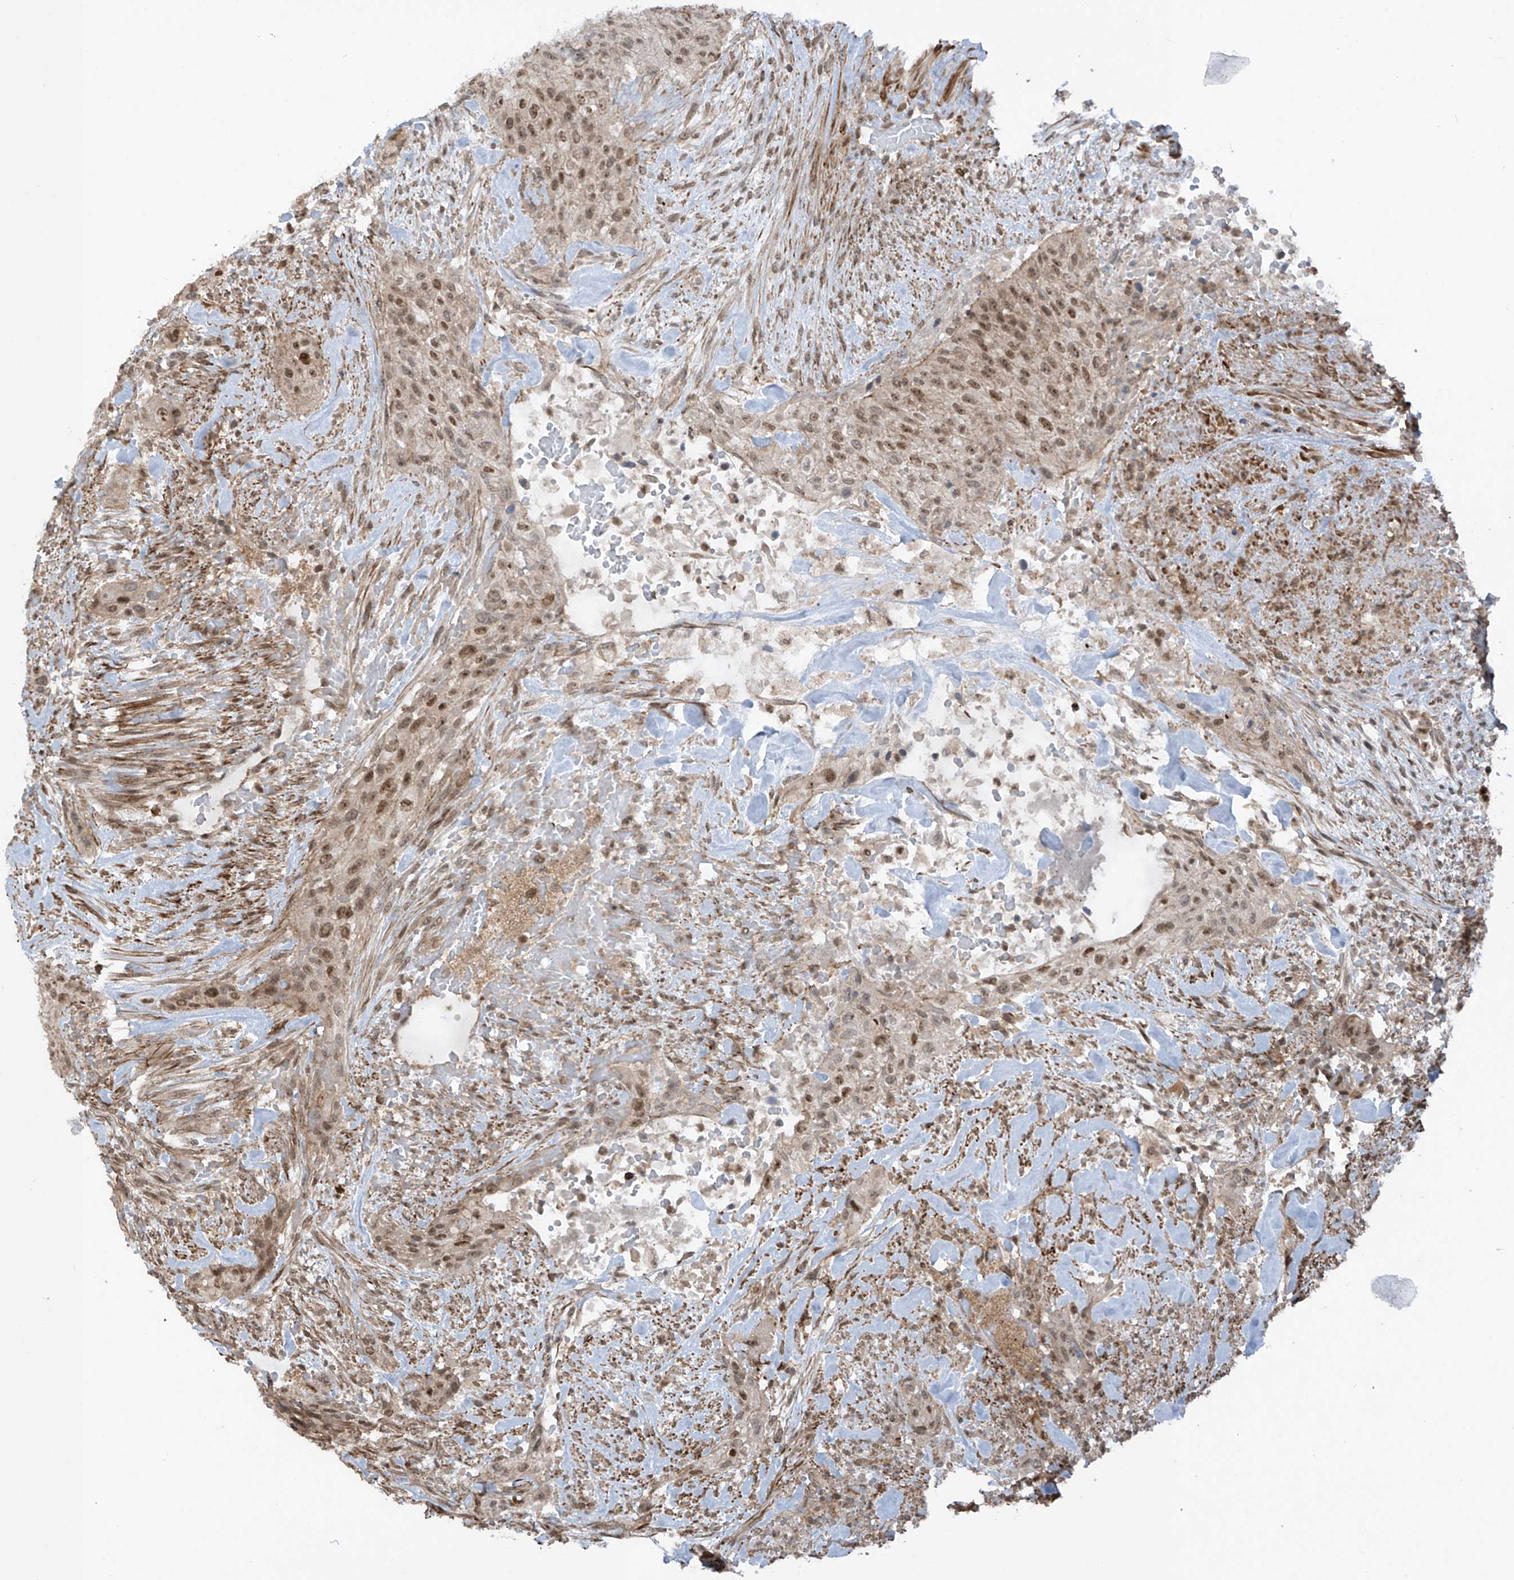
{"staining": {"intensity": "moderate", "quantity": ">75%", "location": "nuclear"}, "tissue": "urothelial cancer", "cell_type": "Tumor cells", "image_type": "cancer", "snomed": [{"axis": "morphology", "description": "Urothelial carcinoma, High grade"}, {"axis": "topography", "description": "Urinary bladder"}], "caption": "A brown stain highlights moderate nuclear expression of a protein in human urothelial cancer tumor cells.", "gene": "REPIN1", "patient": {"sex": "male", "age": 35}}